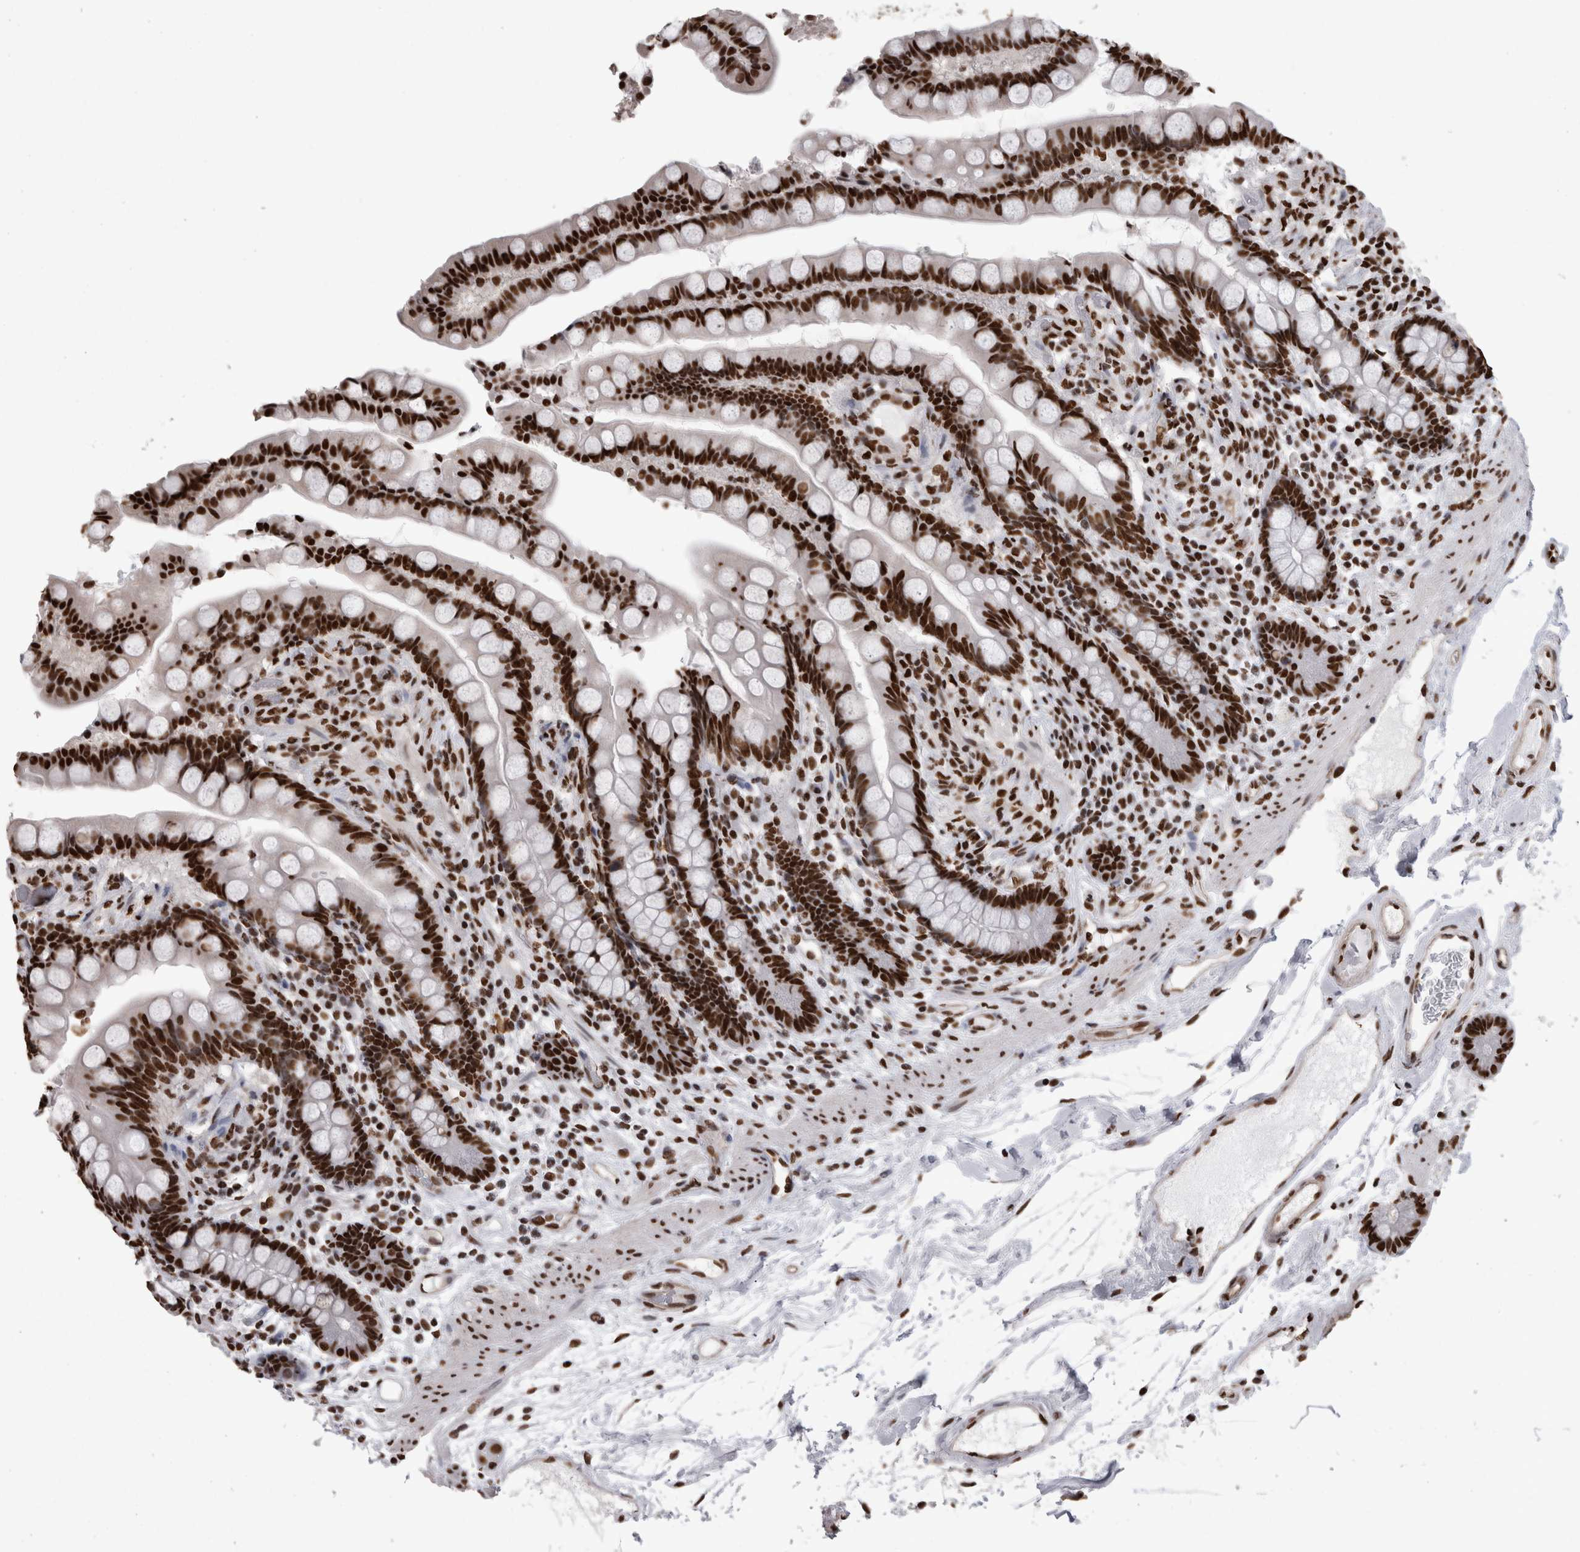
{"staining": {"intensity": "strong", "quantity": ">75%", "location": "nuclear"}, "tissue": "colon", "cell_type": "Endothelial cells", "image_type": "normal", "snomed": [{"axis": "morphology", "description": "Normal tissue, NOS"}, {"axis": "topography", "description": "Colon"}], "caption": "High-power microscopy captured an IHC micrograph of benign colon, revealing strong nuclear staining in approximately >75% of endothelial cells.", "gene": "HNRNPM", "patient": {"sex": "male", "age": 73}}